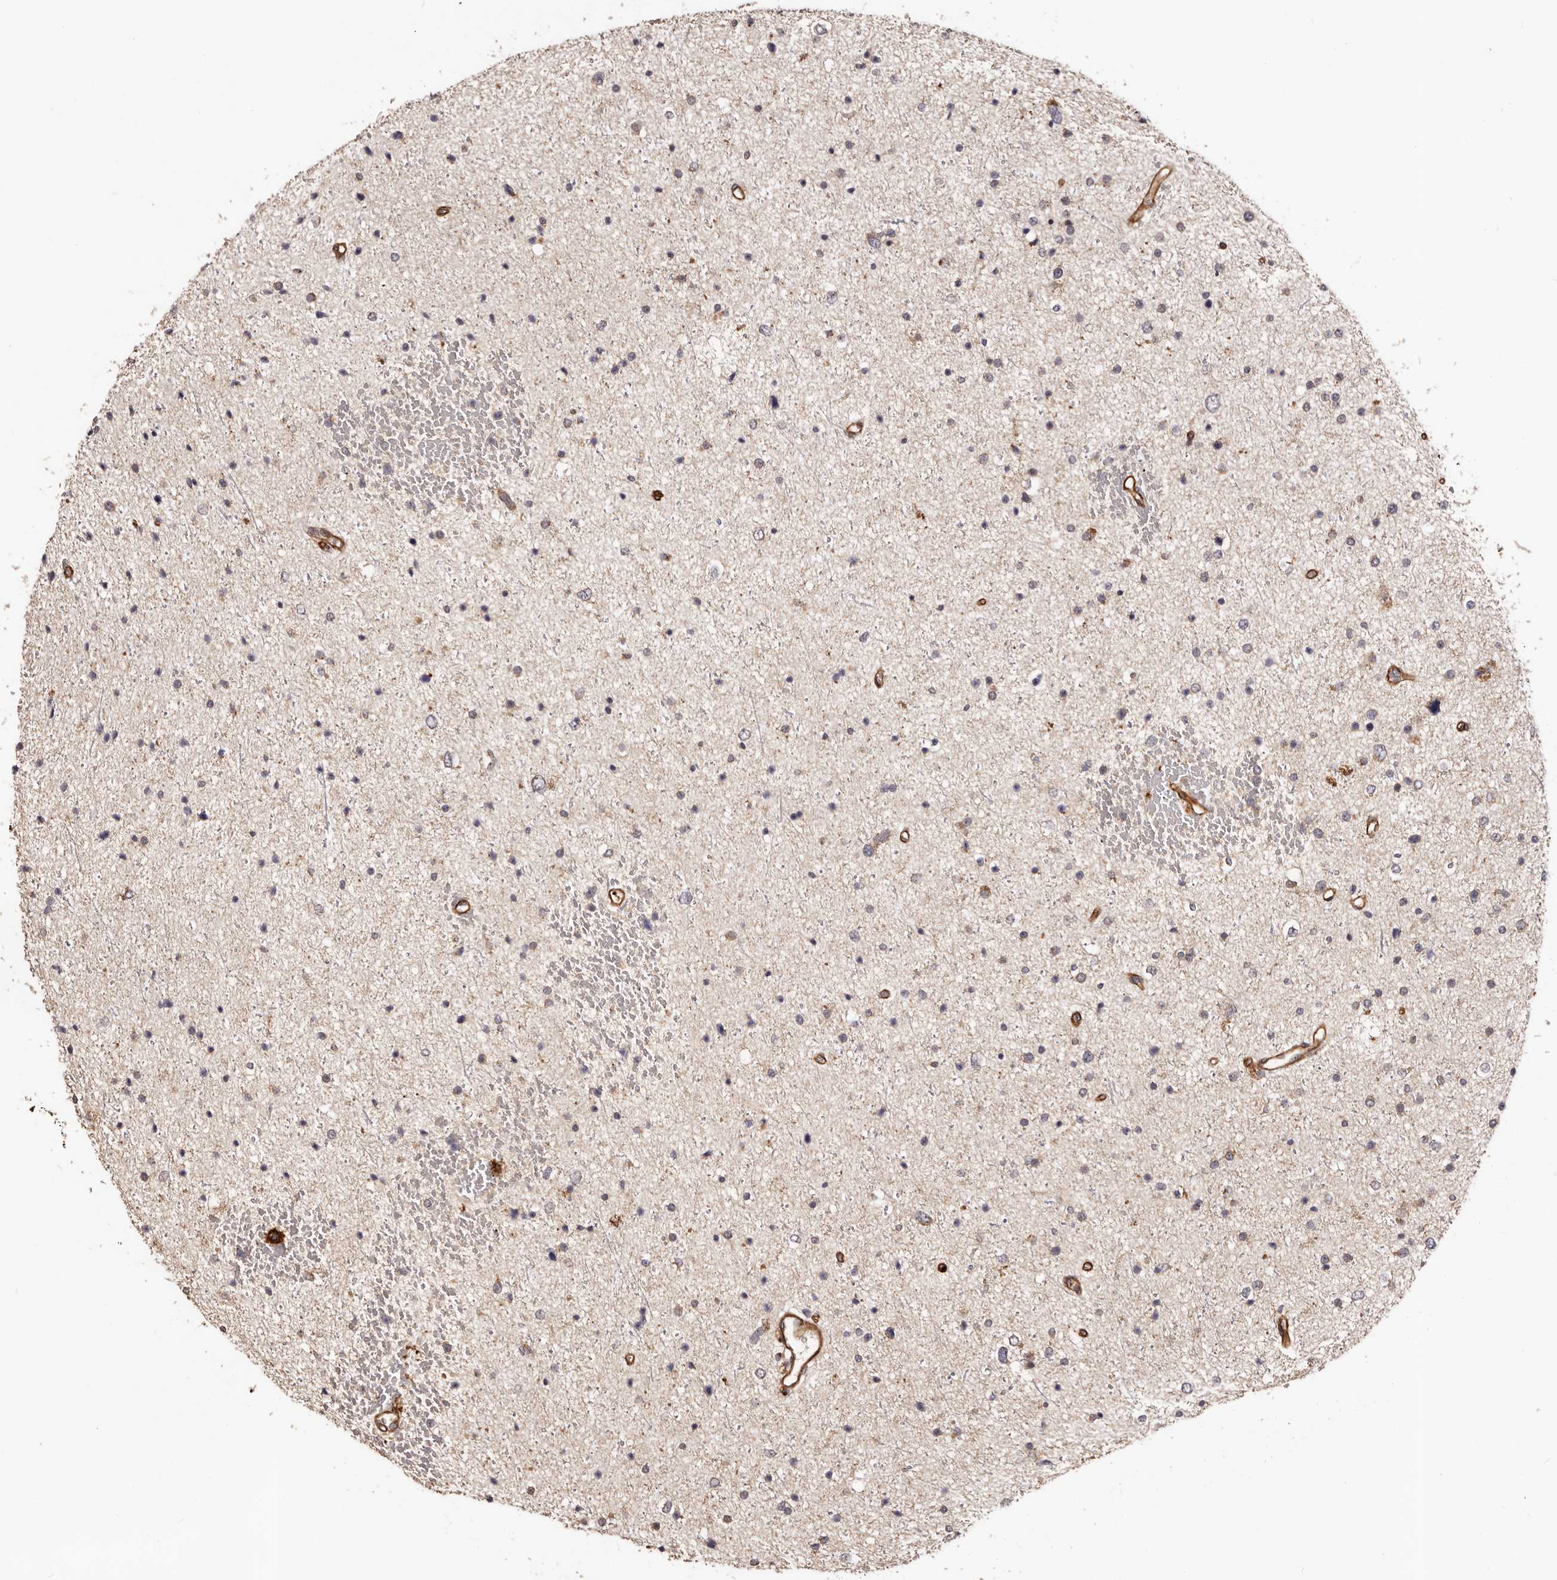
{"staining": {"intensity": "negative", "quantity": "none", "location": "none"}, "tissue": "glioma", "cell_type": "Tumor cells", "image_type": "cancer", "snomed": [{"axis": "morphology", "description": "Glioma, malignant, Low grade"}, {"axis": "topography", "description": "Brain"}], "caption": "Immunohistochemistry micrograph of human glioma stained for a protein (brown), which shows no expression in tumor cells.", "gene": "GTPBP1", "patient": {"sex": "female", "age": 37}}